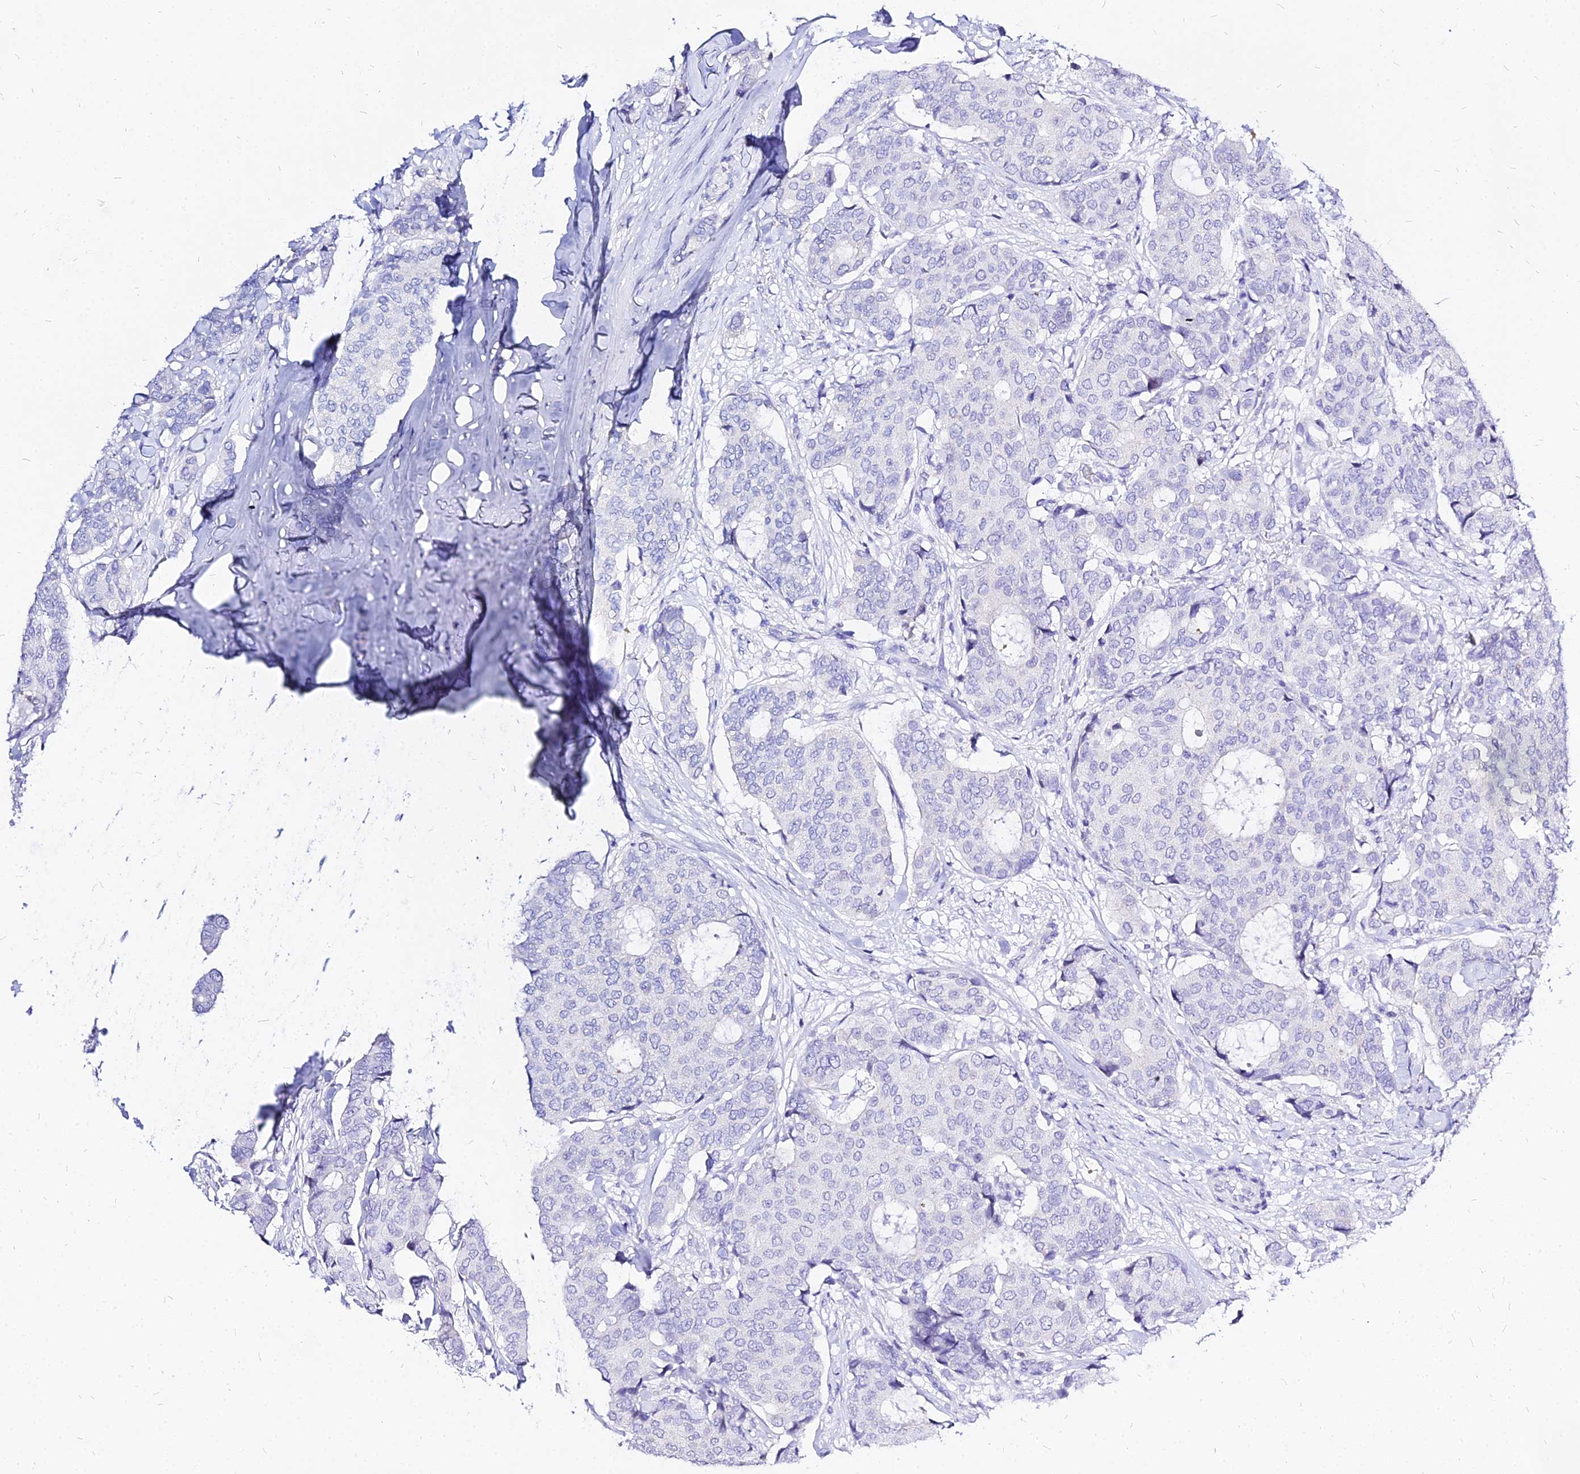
{"staining": {"intensity": "negative", "quantity": "none", "location": "none"}, "tissue": "breast cancer", "cell_type": "Tumor cells", "image_type": "cancer", "snomed": [{"axis": "morphology", "description": "Duct carcinoma"}, {"axis": "topography", "description": "Breast"}], "caption": "This is a histopathology image of IHC staining of infiltrating ductal carcinoma (breast), which shows no staining in tumor cells.", "gene": "CARD18", "patient": {"sex": "female", "age": 75}}